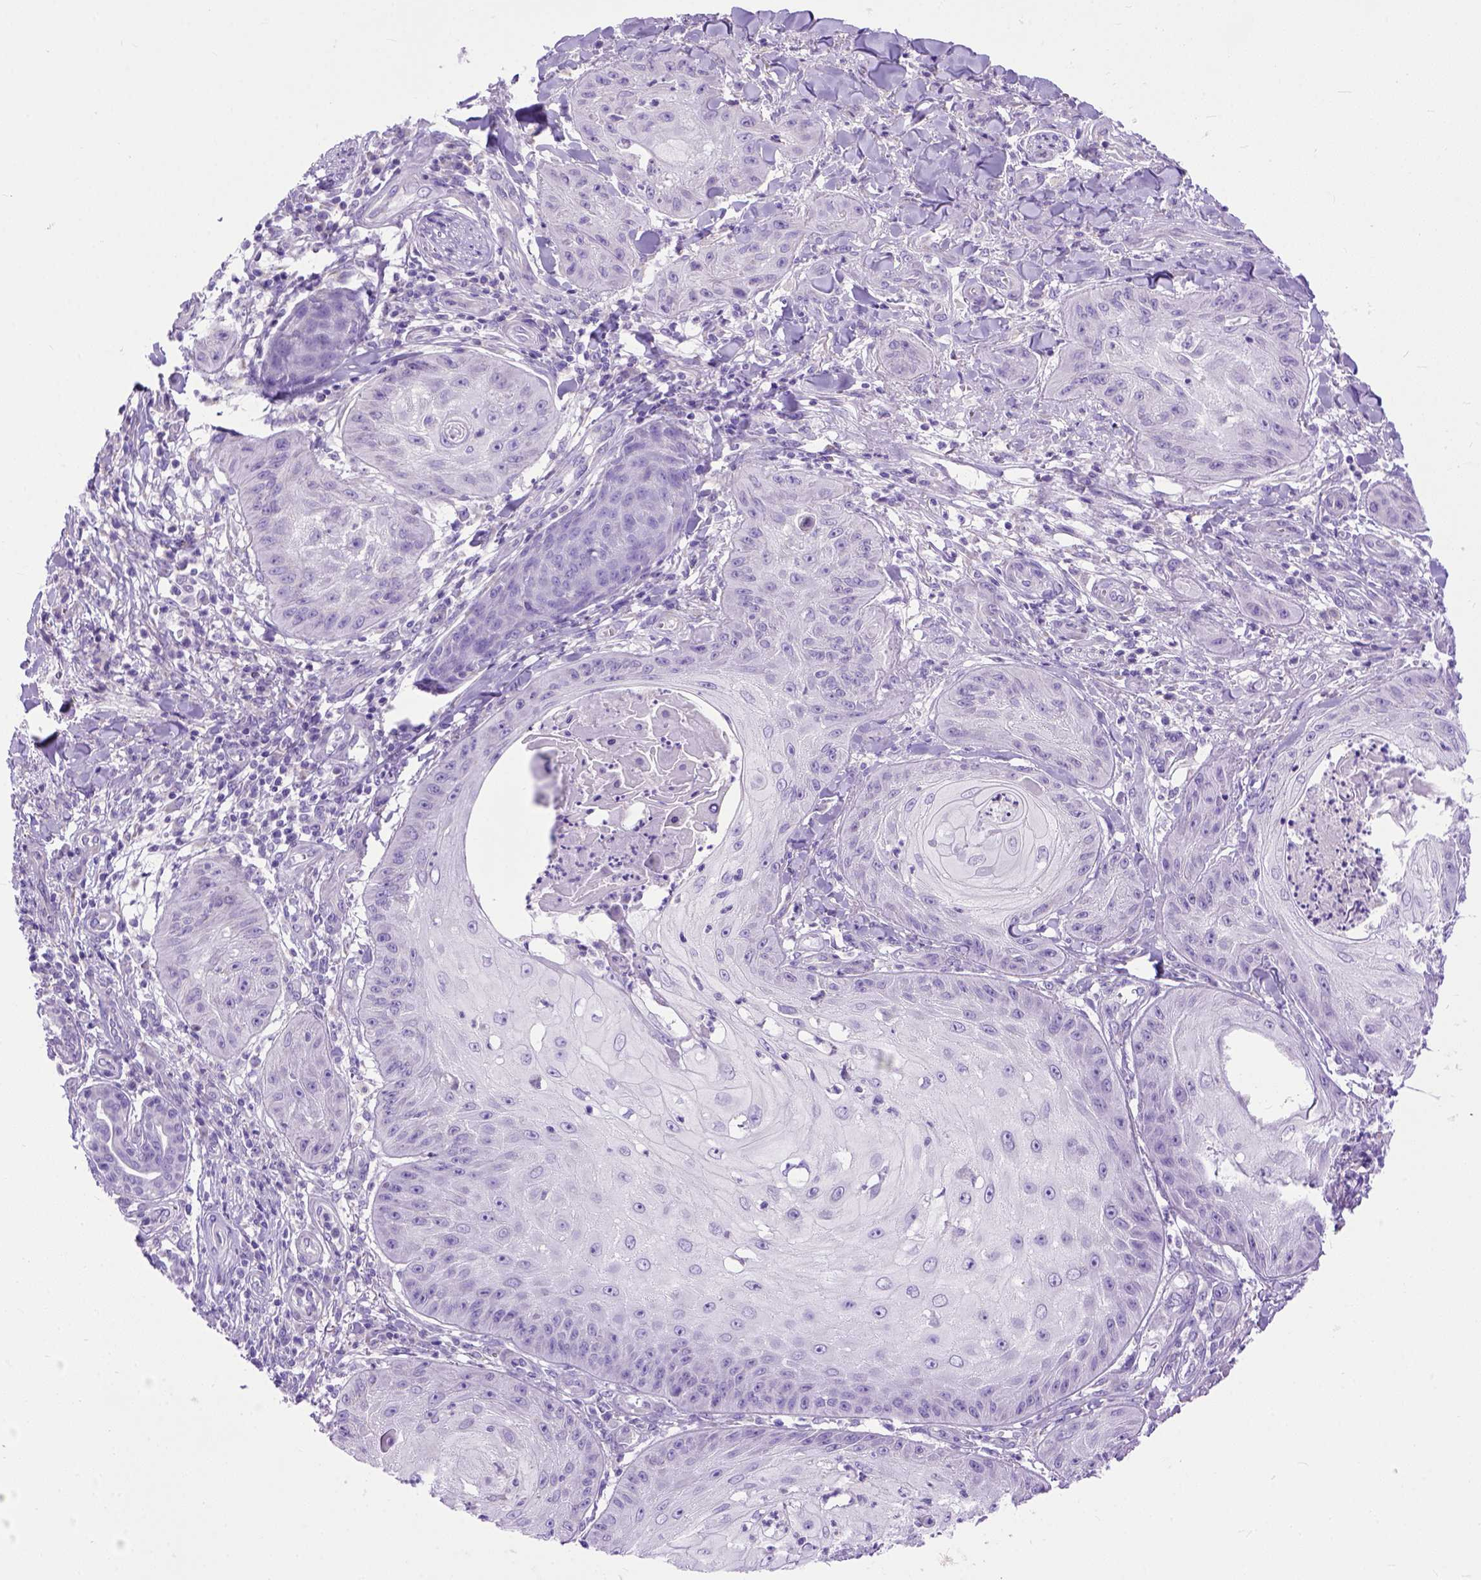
{"staining": {"intensity": "negative", "quantity": "none", "location": "none"}, "tissue": "skin cancer", "cell_type": "Tumor cells", "image_type": "cancer", "snomed": [{"axis": "morphology", "description": "Squamous cell carcinoma, NOS"}, {"axis": "topography", "description": "Skin"}], "caption": "Tumor cells are negative for brown protein staining in skin cancer.", "gene": "ODAD3", "patient": {"sex": "male", "age": 70}}